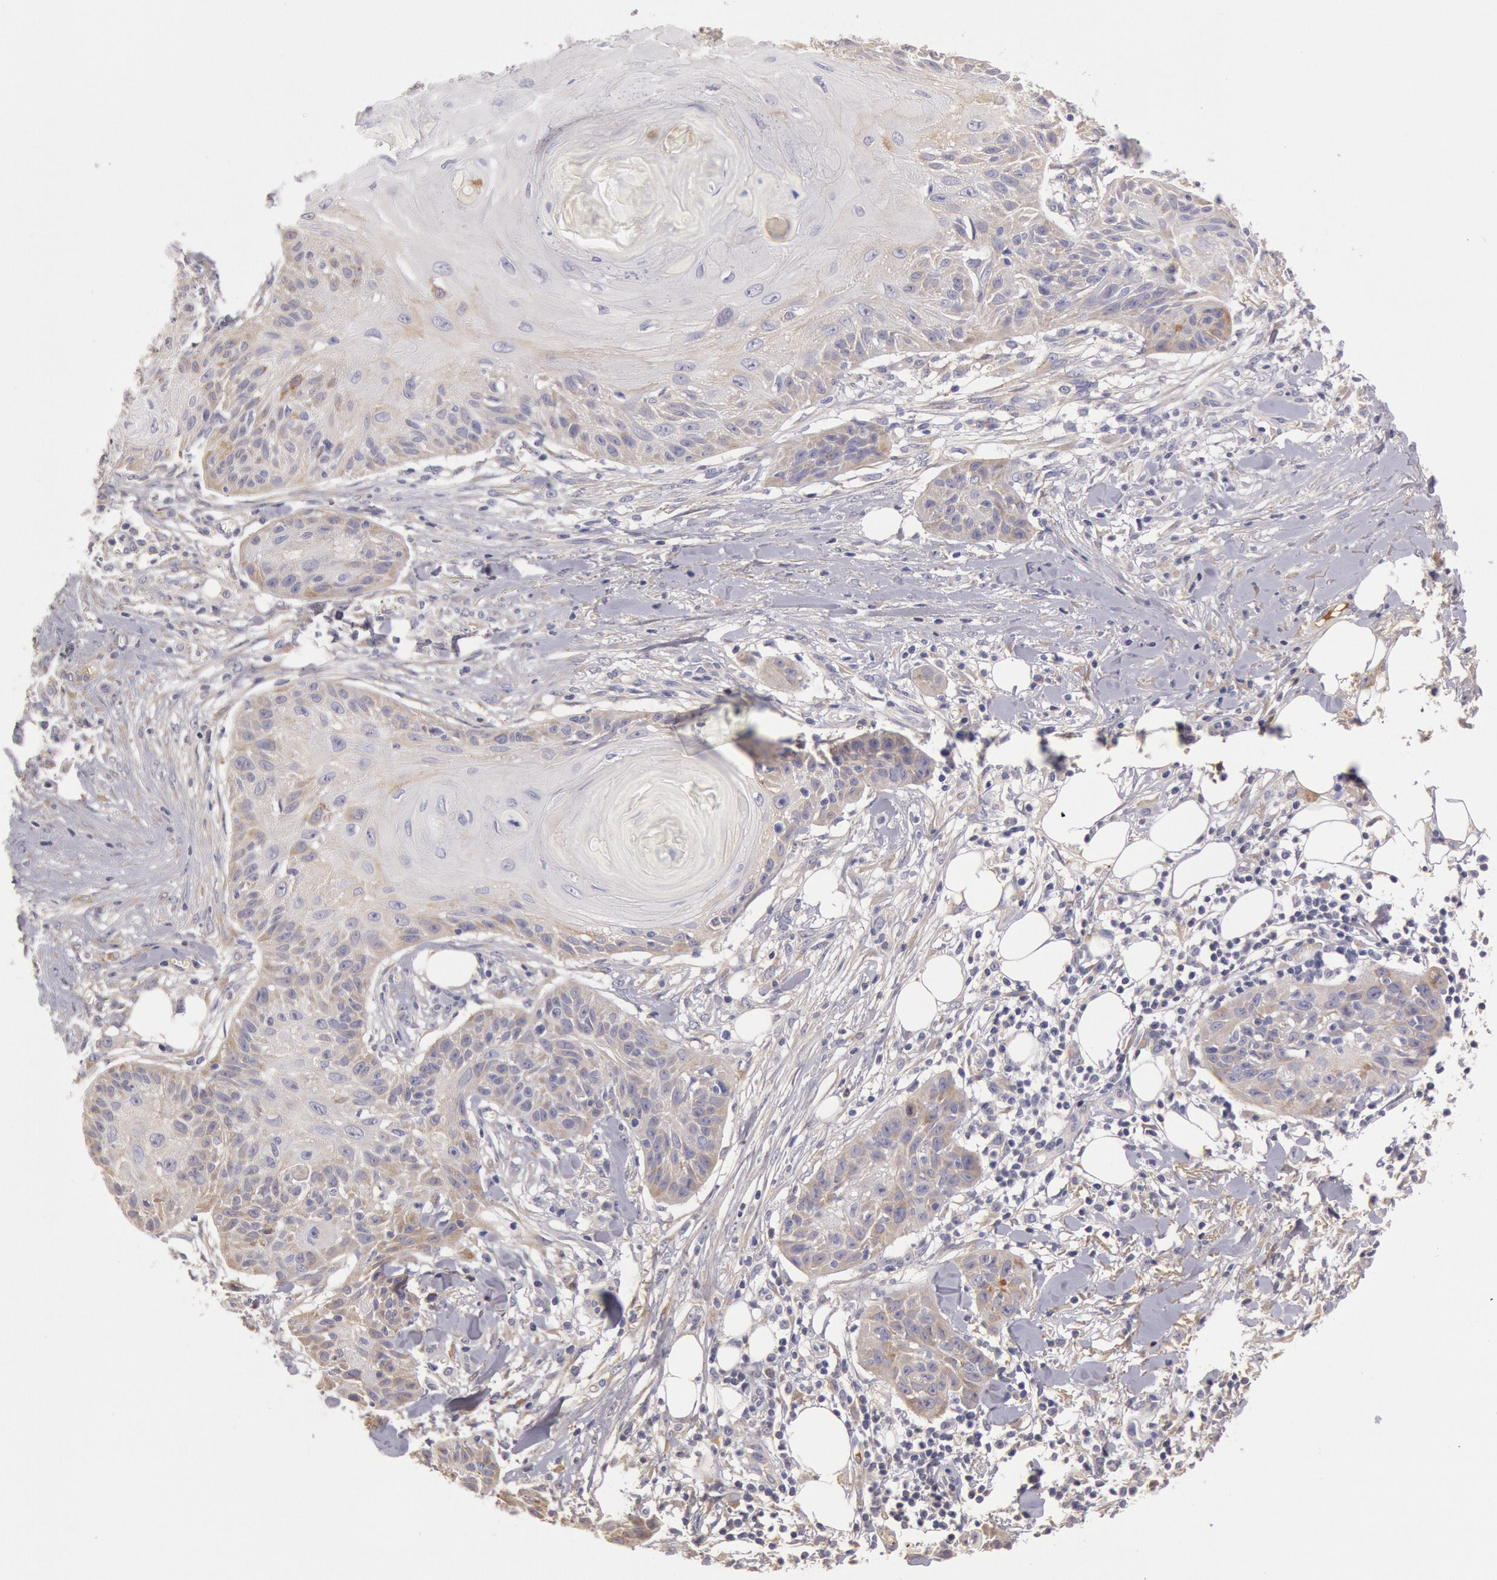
{"staining": {"intensity": "negative", "quantity": "none", "location": "none"}, "tissue": "skin cancer", "cell_type": "Tumor cells", "image_type": "cancer", "snomed": [{"axis": "morphology", "description": "Squamous cell carcinoma, NOS"}, {"axis": "topography", "description": "Skin"}], "caption": "The micrograph displays no significant expression in tumor cells of squamous cell carcinoma (skin).", "gene": "C1R", "patient": {"sex": "female", "age": 88}}